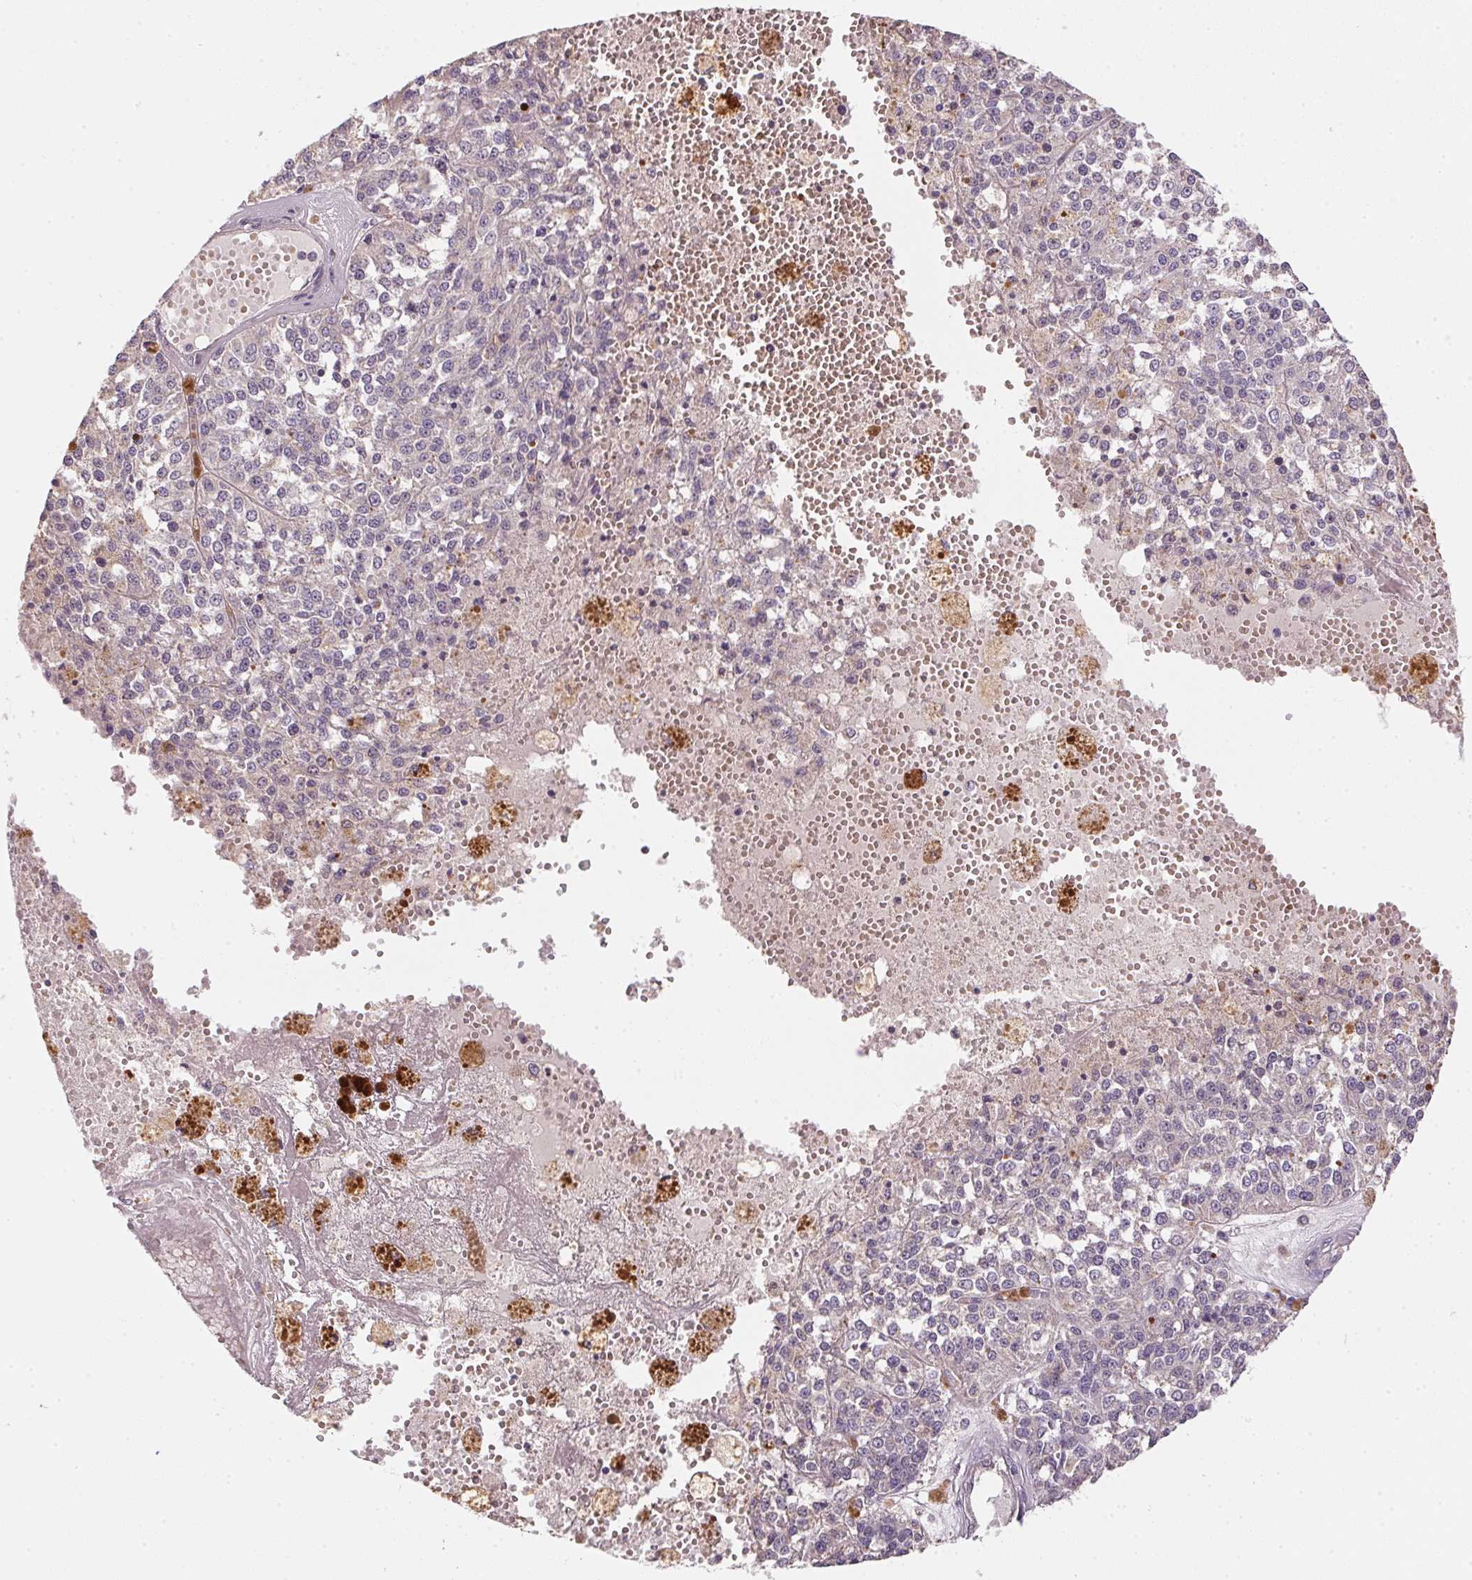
{"staining": {"intensity": "negative", "quantity": "none", "location": "none"}, "tissue": "melanoma", "cell_type": "Tumor cells", "image_type": "cancer", "snomed": [{"axis": "morphology", "description": "Malignant melanoma, Metastatic site"}, {"axis": "topography", "description": "Lymph node"}], "caption": "This histopathology image is of malignant melanoma (metastatic site) stained with immunohistochemistry to label a protein in brown with the nuclei are counter-stained blue. There is no expression in tumor cells.", "gene": "ALDH8A1", "patient": {"sex": "female", "age": 64}}